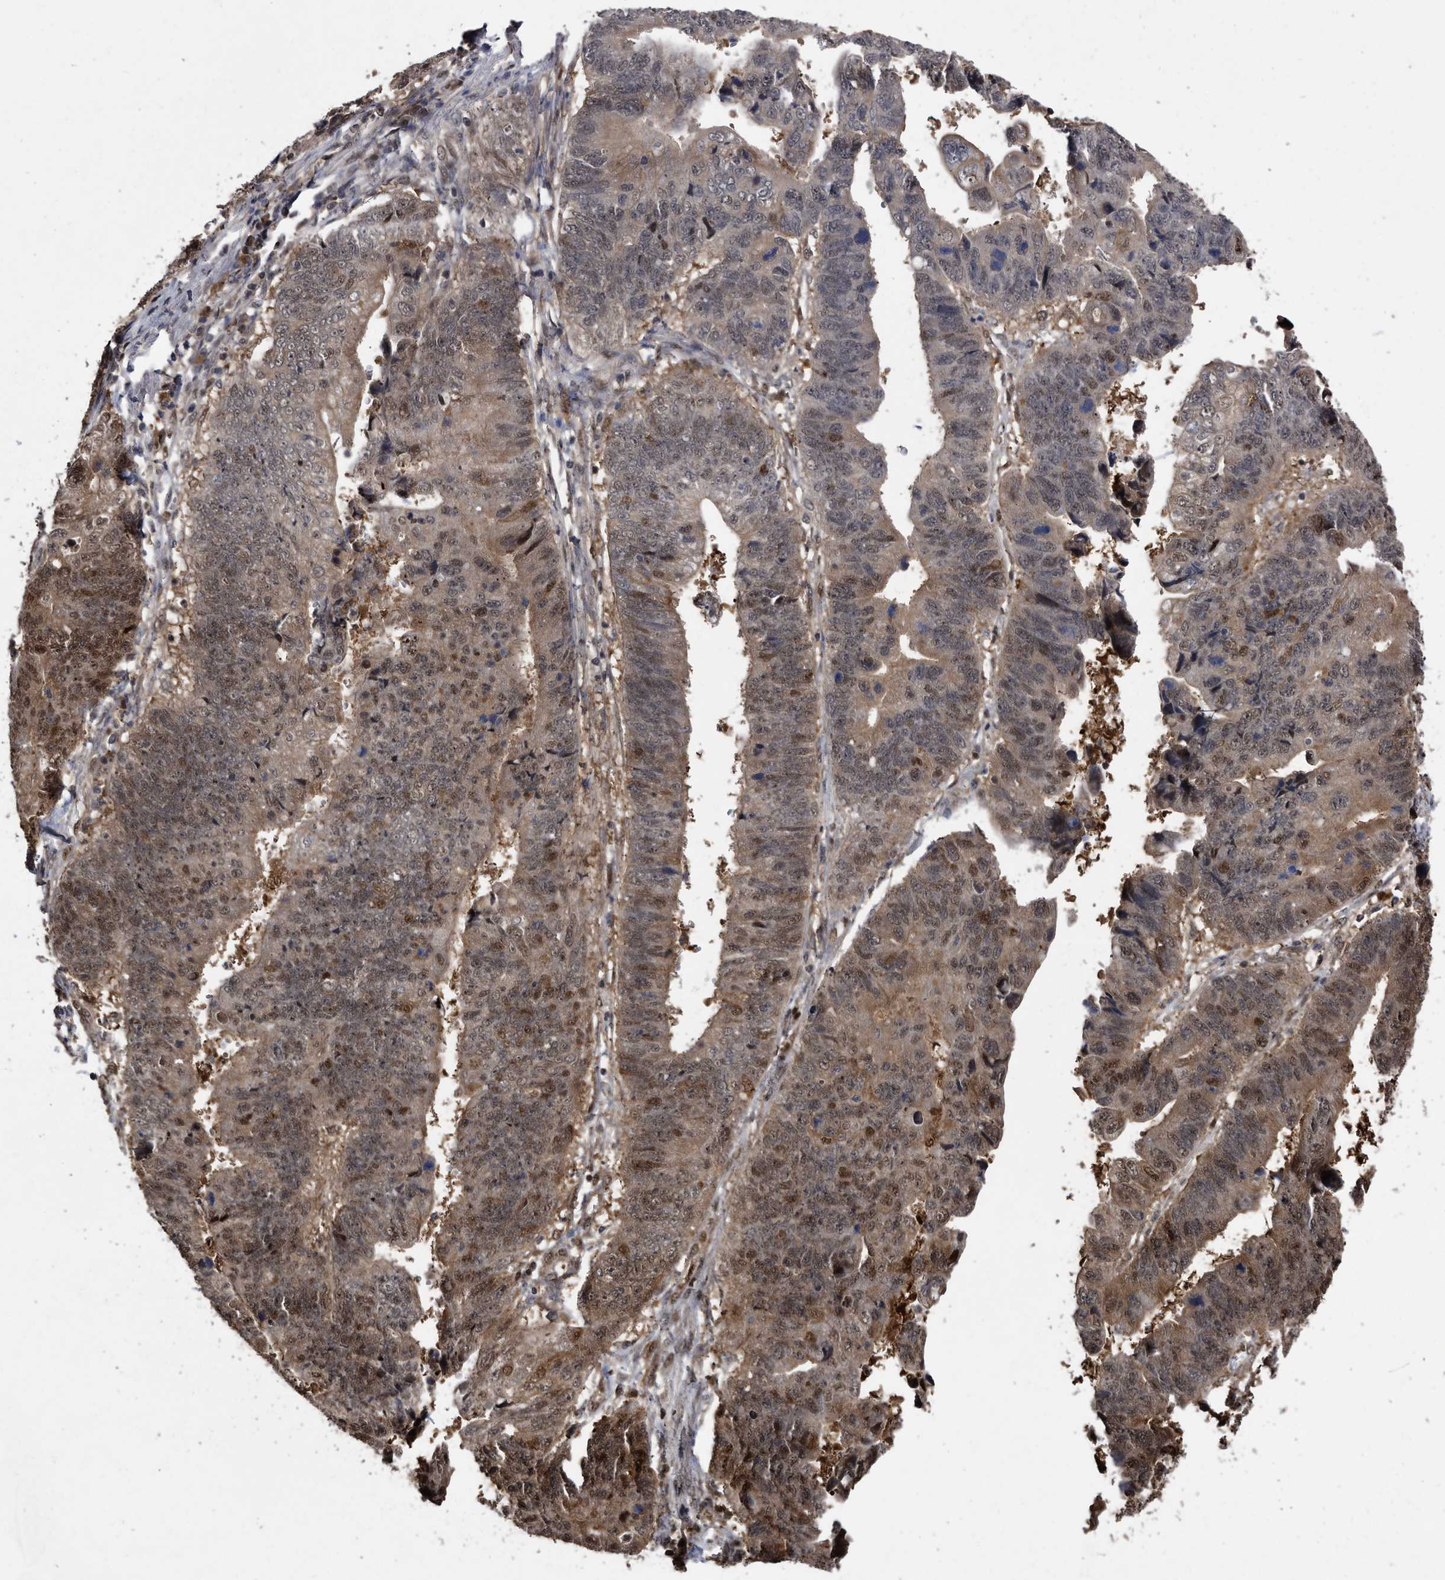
{"staining": {"intensity": "moderate", "quantity": "25%-75%", "location": "cytoplasmic/membranous,nuclear"}, "tissue": "stomach cancer", "cell_type": "Tumor cells", "image_type": "cancer", "snomed": [{"axis": "morphology", "description": "Adenocarcinoma, NOS"}, {"axis": "topography", "description": "Stomach"}], "caption": "Protein expression by IHC reveals moderate cytoplasmic/membranous and nuclear staining in approximately 25%-75% of tumor cells in stomach cancer. The staining was performed using DAB to visualize the protein expression in brown, while the nuclei were stained in blue with hematoxylin (Magnification: 20x).", "gene": "RAD23B", "patient": {"sex": "male", "age": 59}}